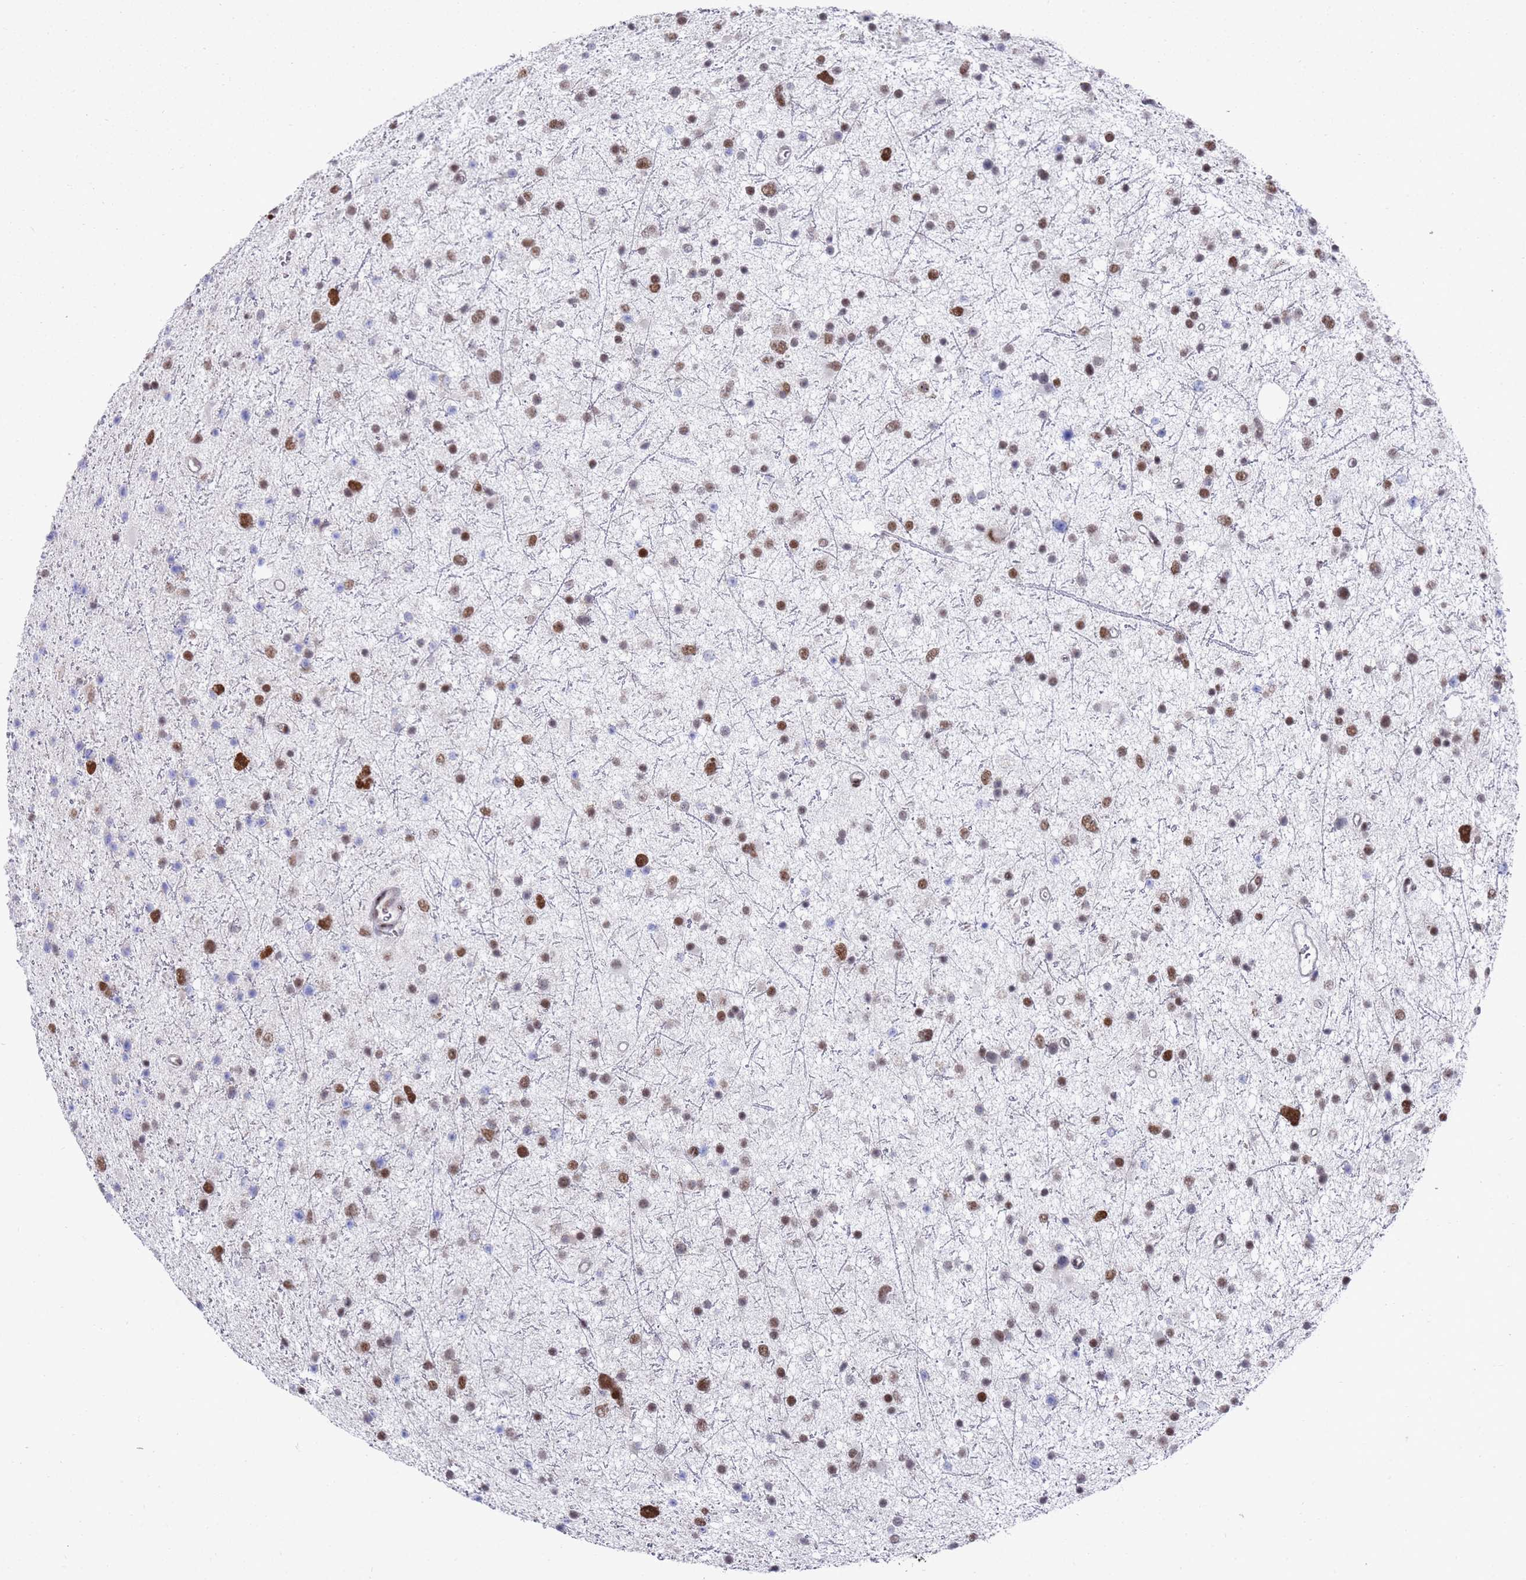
{"staining": {"intensity": "moderate", "quantity": ">75%", "location": "nuclear"}, "tissue": "glioma", "cell_type": "Tumor cells", "image_type": "cancer", "snomed": [{"axis": "morphology", "description": "Glioma, malignant, Low grade"}, {"axis": "topography", "description": "Cerebral cortex"}], "caption": "Immunohistochemistry staining of malignant low-grade glioma, which shows medium levels of moderate nuclear staining in about >75% of tumor cells indicating moderate nuclear protein expression. The staining was performed using DAB (3,3'-diaminobenzidine) (brown) for protein detection and nuclei were counterstained in hematoxylin (blue).", "gene": "COPS6", "patient": {"sex": "female", "age": 39}}